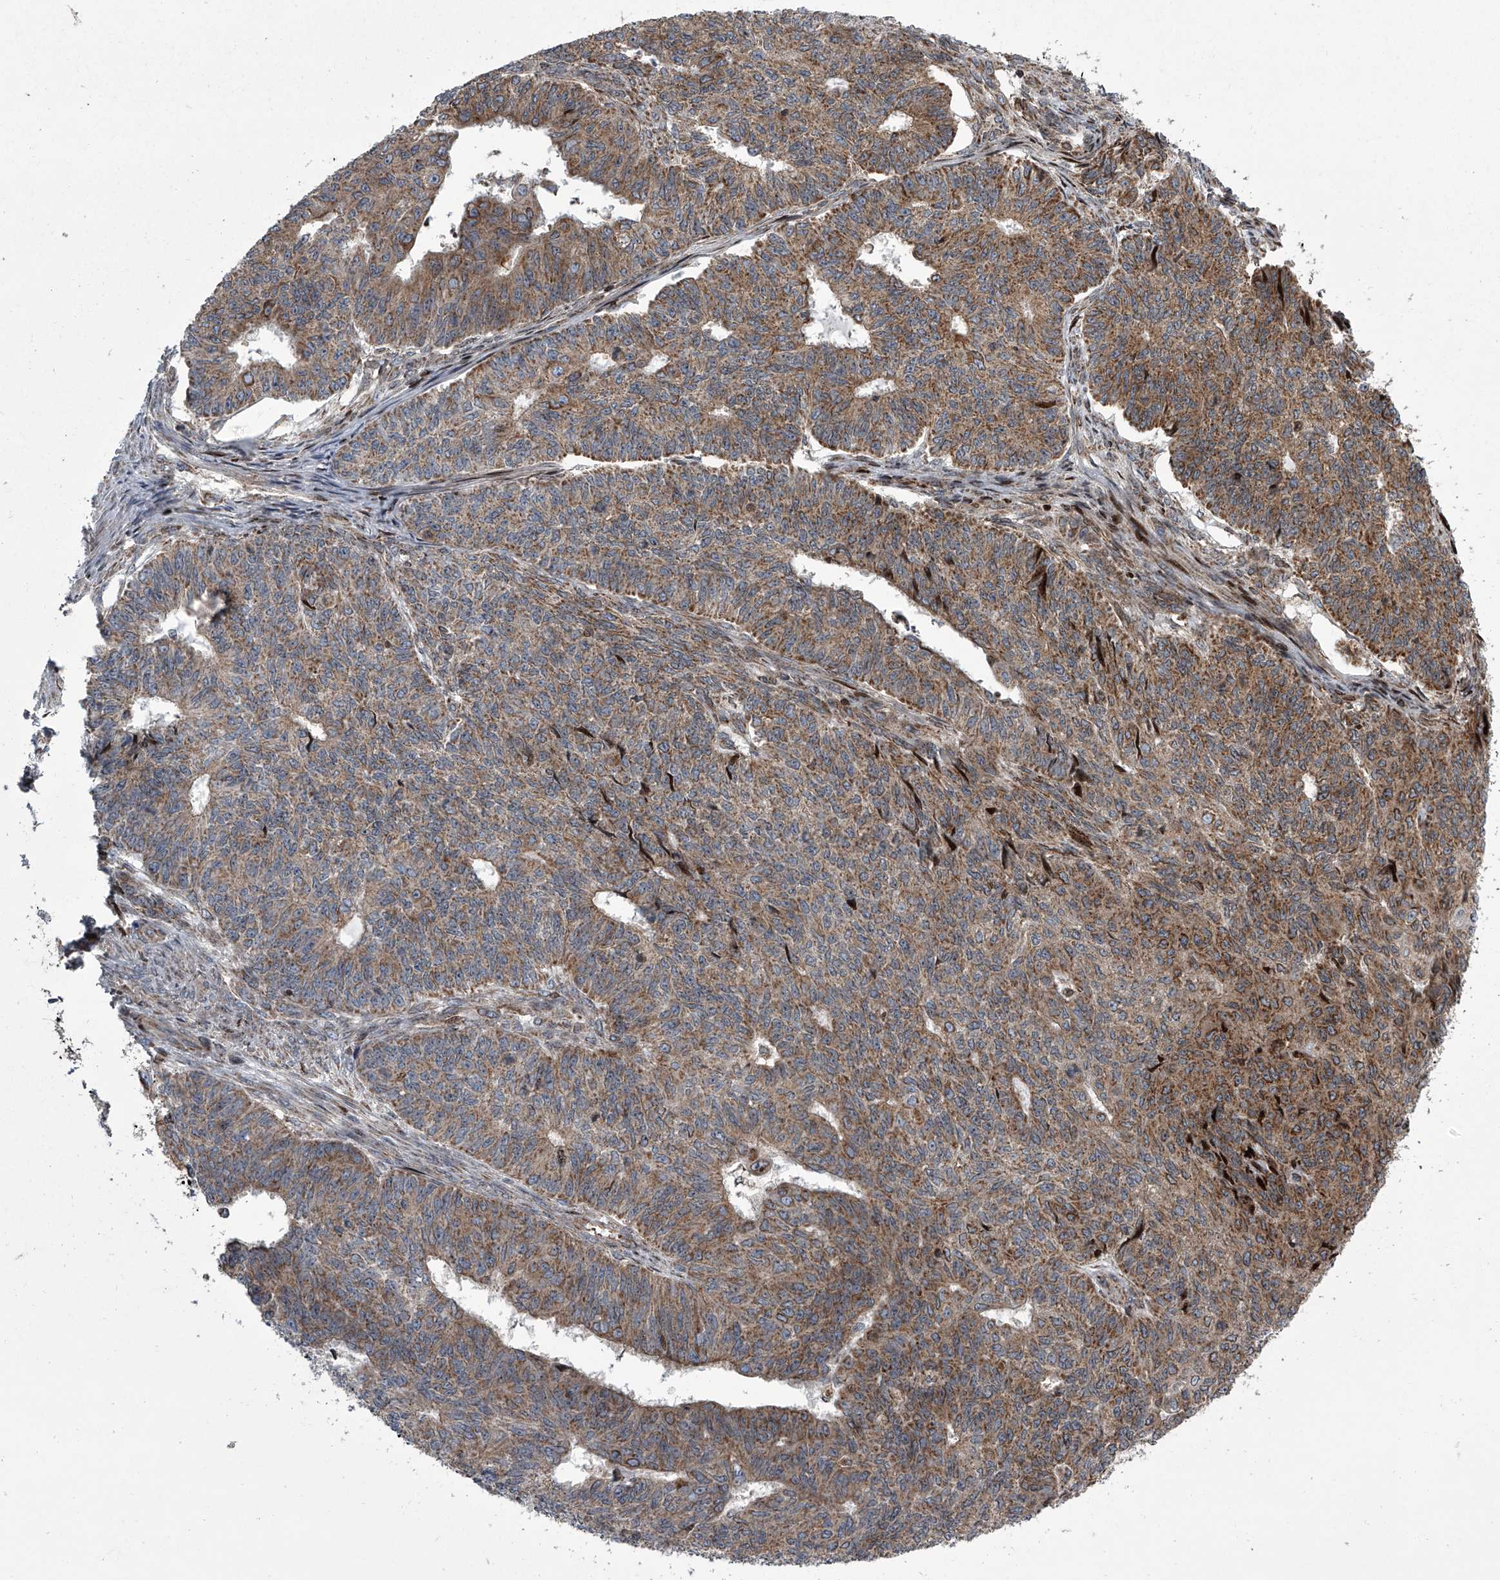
{"staining": {"intensity": "moderate", "quantity": ">75%", "location": "cytoplasmic/membranous"}, "tissue": "endometrial cancer", "cell_type": "Tumor cells", "image_type": "cancer", "snomed": [{"axis": "morphology", "description": "Adenocarcinoma, NOS"}, {"axis": "topography", "description": "Endometrium"}], "caption": "An immunohistochemistry micrograph of tumor tissue is shown. Protein staining in brown labels moderate cytoplasmic/membranous positivity in endometrial cancer within tumor cells.", "gene": "STRADA", "patient": {"sex": "female", "age": 32}}